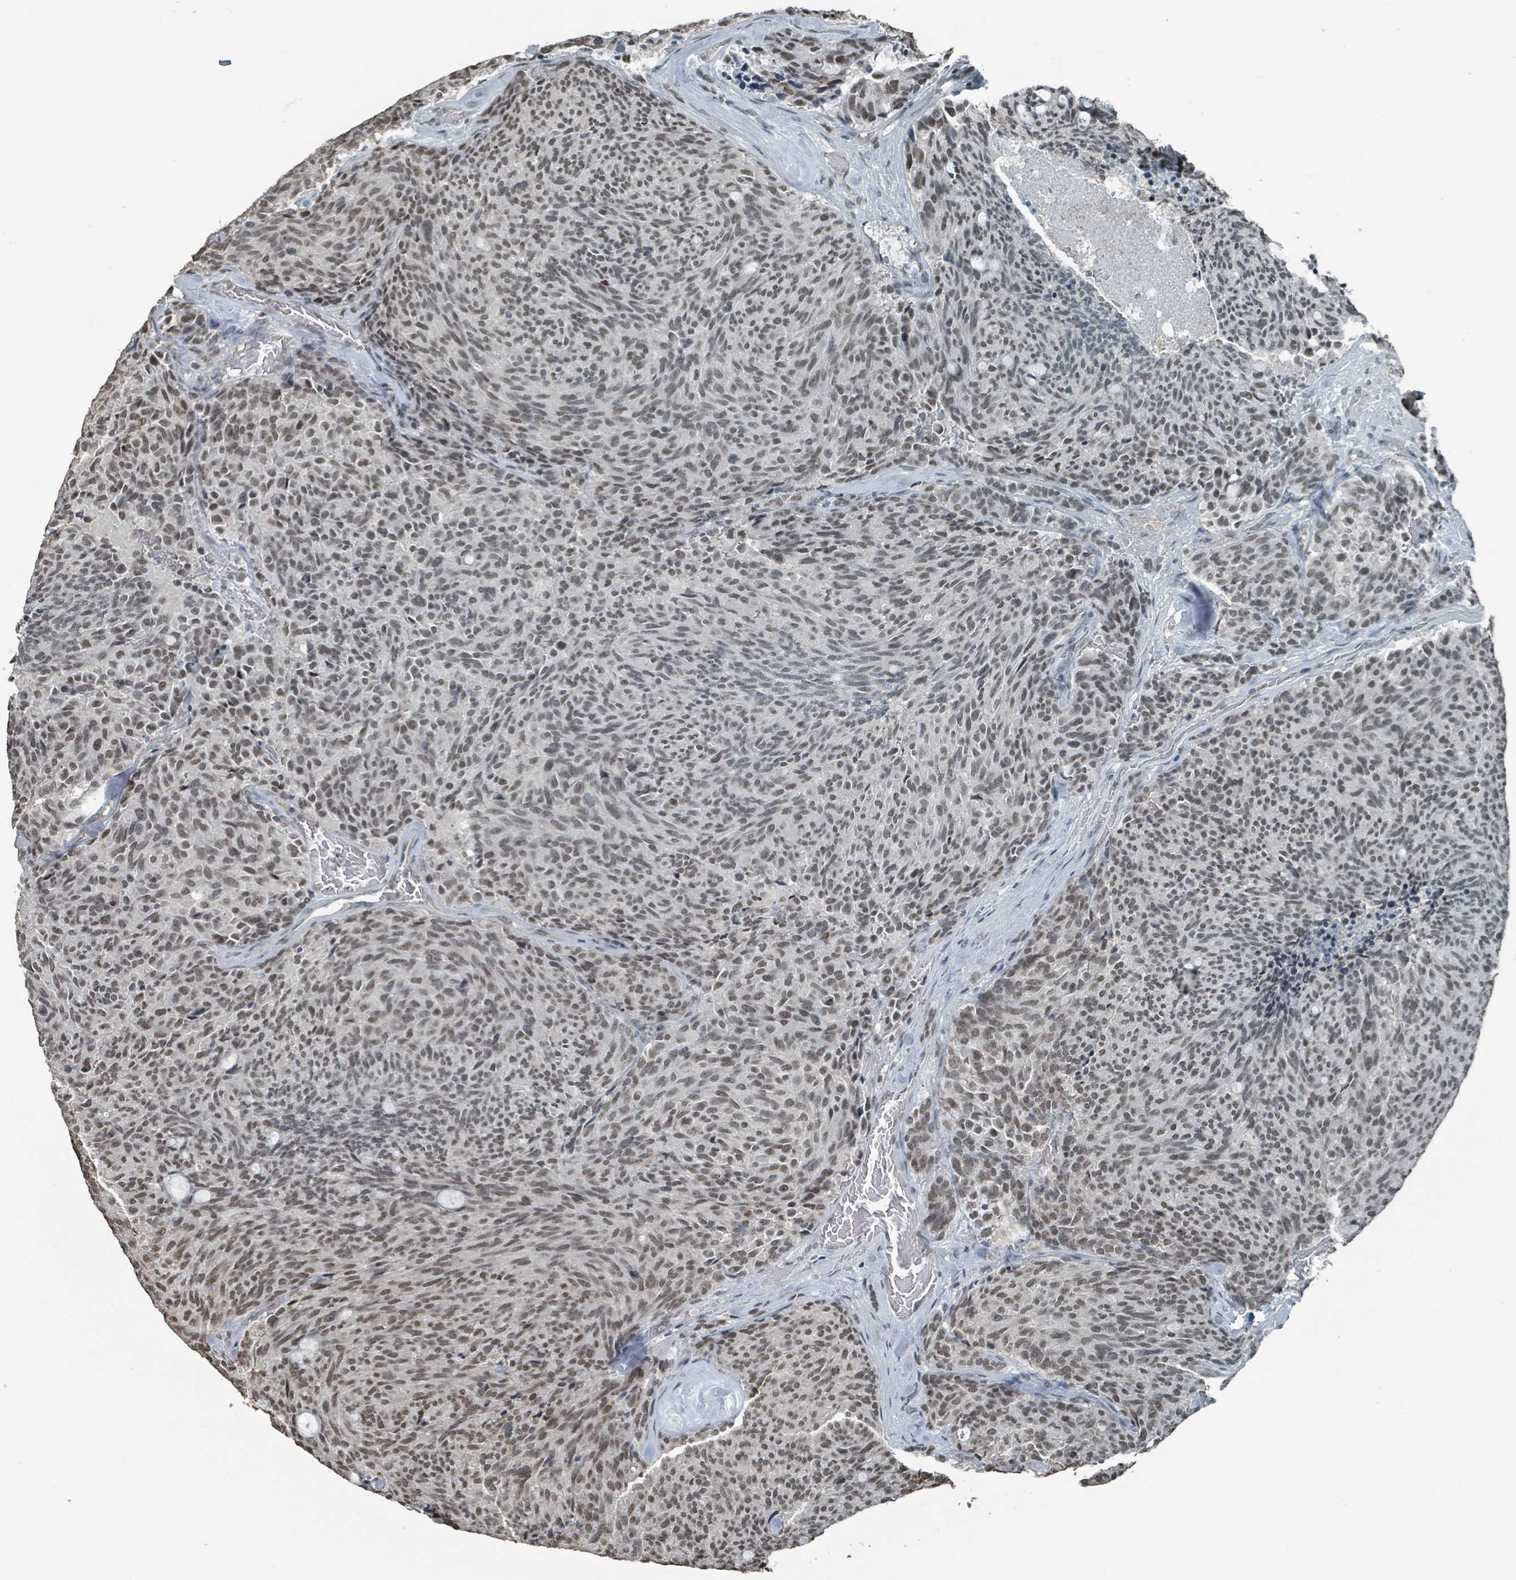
{"staining": {"intensity": "moderate", "quantity": ">75%", "location": "nuclear"}, "tissue": "carcinoid", "cell_type": "Tumor cells", "image_type": "cancer", "snomed": [{"axis": "morphology", "description": "Carcinoid, malignant, NOS"}, {"axis": "topography", "description": "Pancreas"}], "caption": "Immunohistochemistry (IHC) staining of malignant carcinoid, which displays medium levels of moderate nuclear expression in about >75% of tumor cells indicating moderate nuclear protein positivity. The staining was performed using DAB (brown) for protein detection and nuclei were counterstained in hematoxylin (blue).", "gene": "PHIP", "patient": {"sex": "female", "age": 54}}